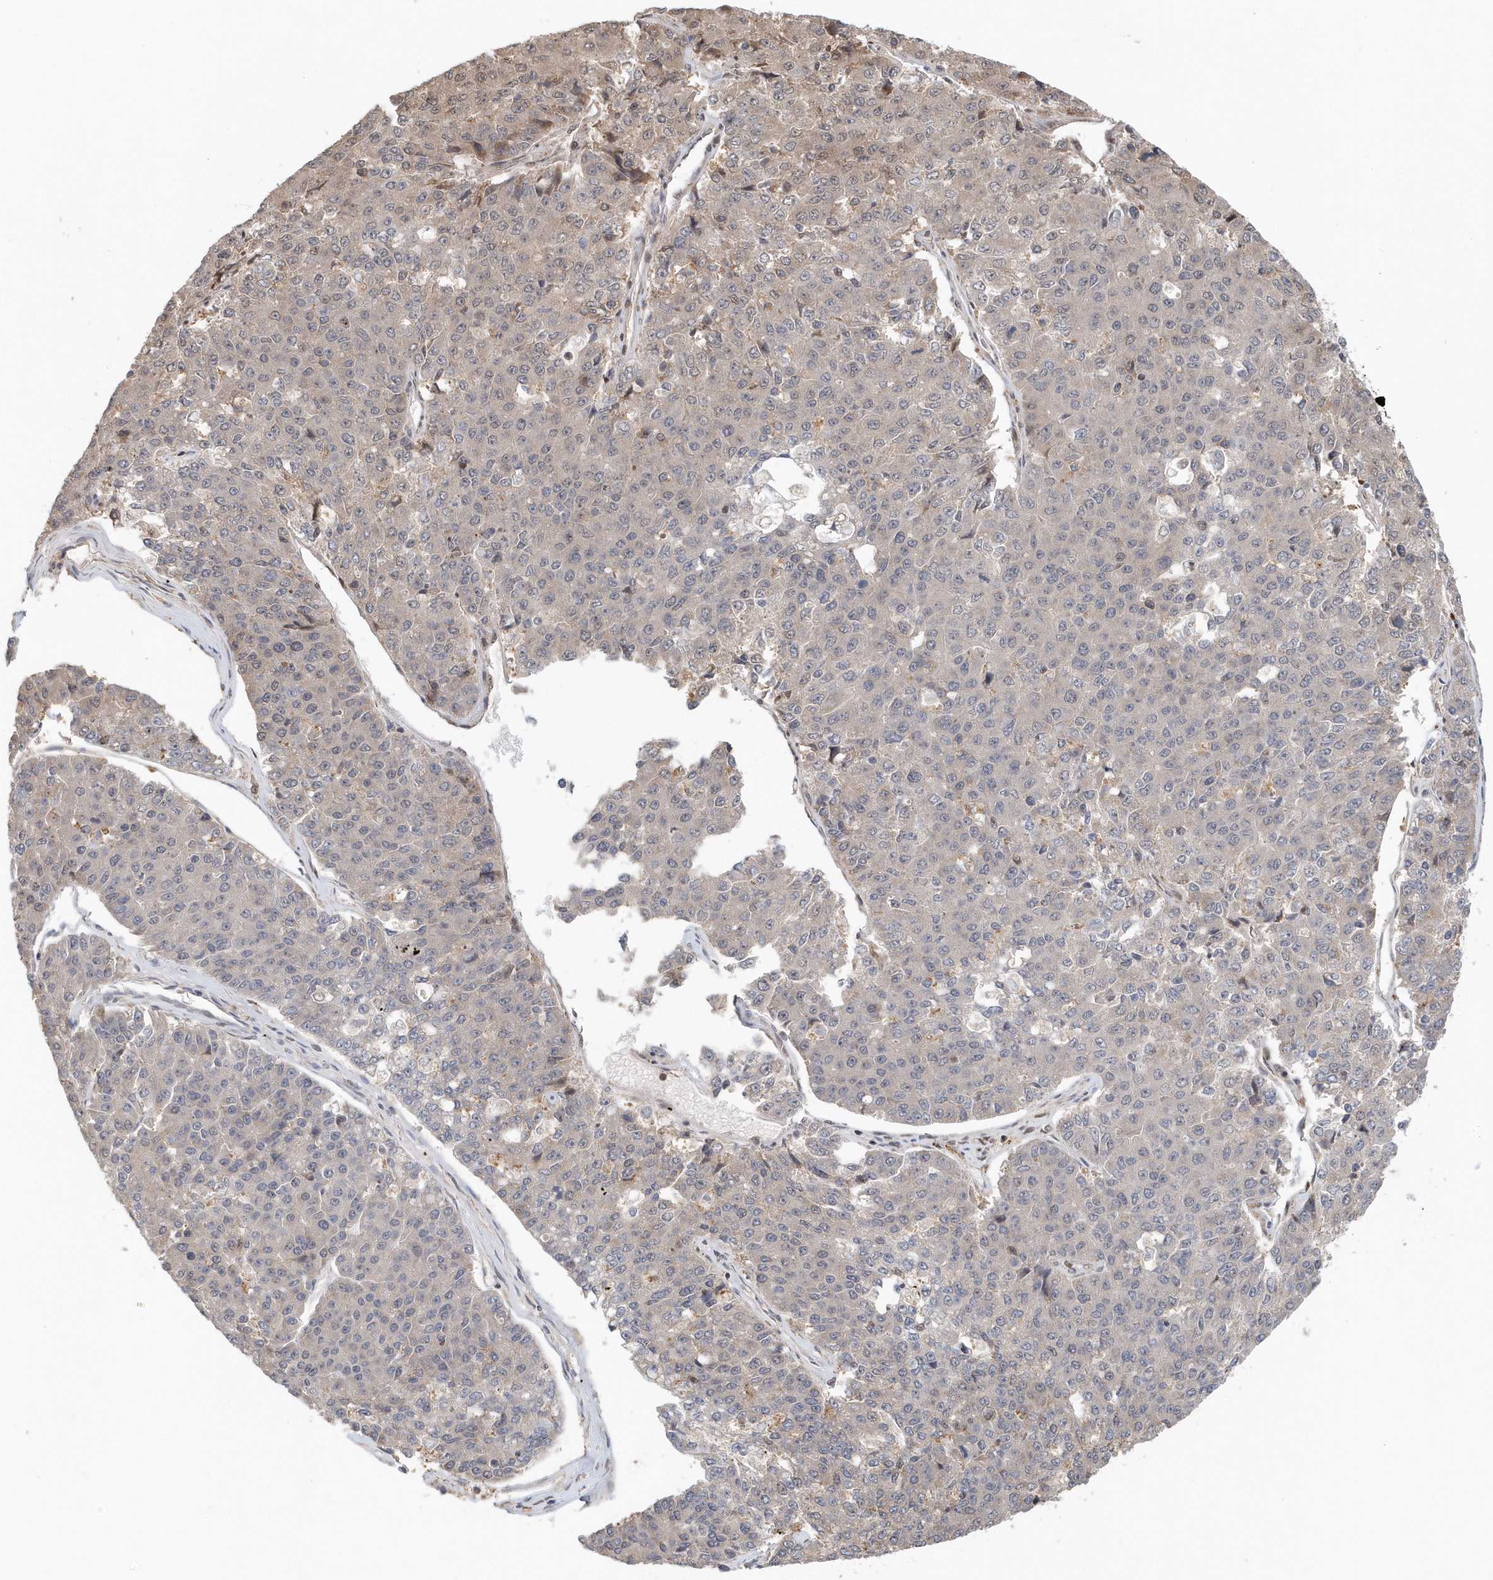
{"staining": {"intensity": "negative", "quantity": "none", "location": "none"}, "tissue": "pancreatic cancer", "cell_type": "Tumor cells", "image_type": "cancer", "snomed": [{"axis": "morphology", "description": "Adenocarcinoma, NOS"}, {"axis": "topography", "description": "Pancreas"}], "caption": "Protein analysis of pancreatic cancer displays no significant expression in tumor cells.", "gene": "SUMO2", "patient": {"sex": "male", "age": 50}}